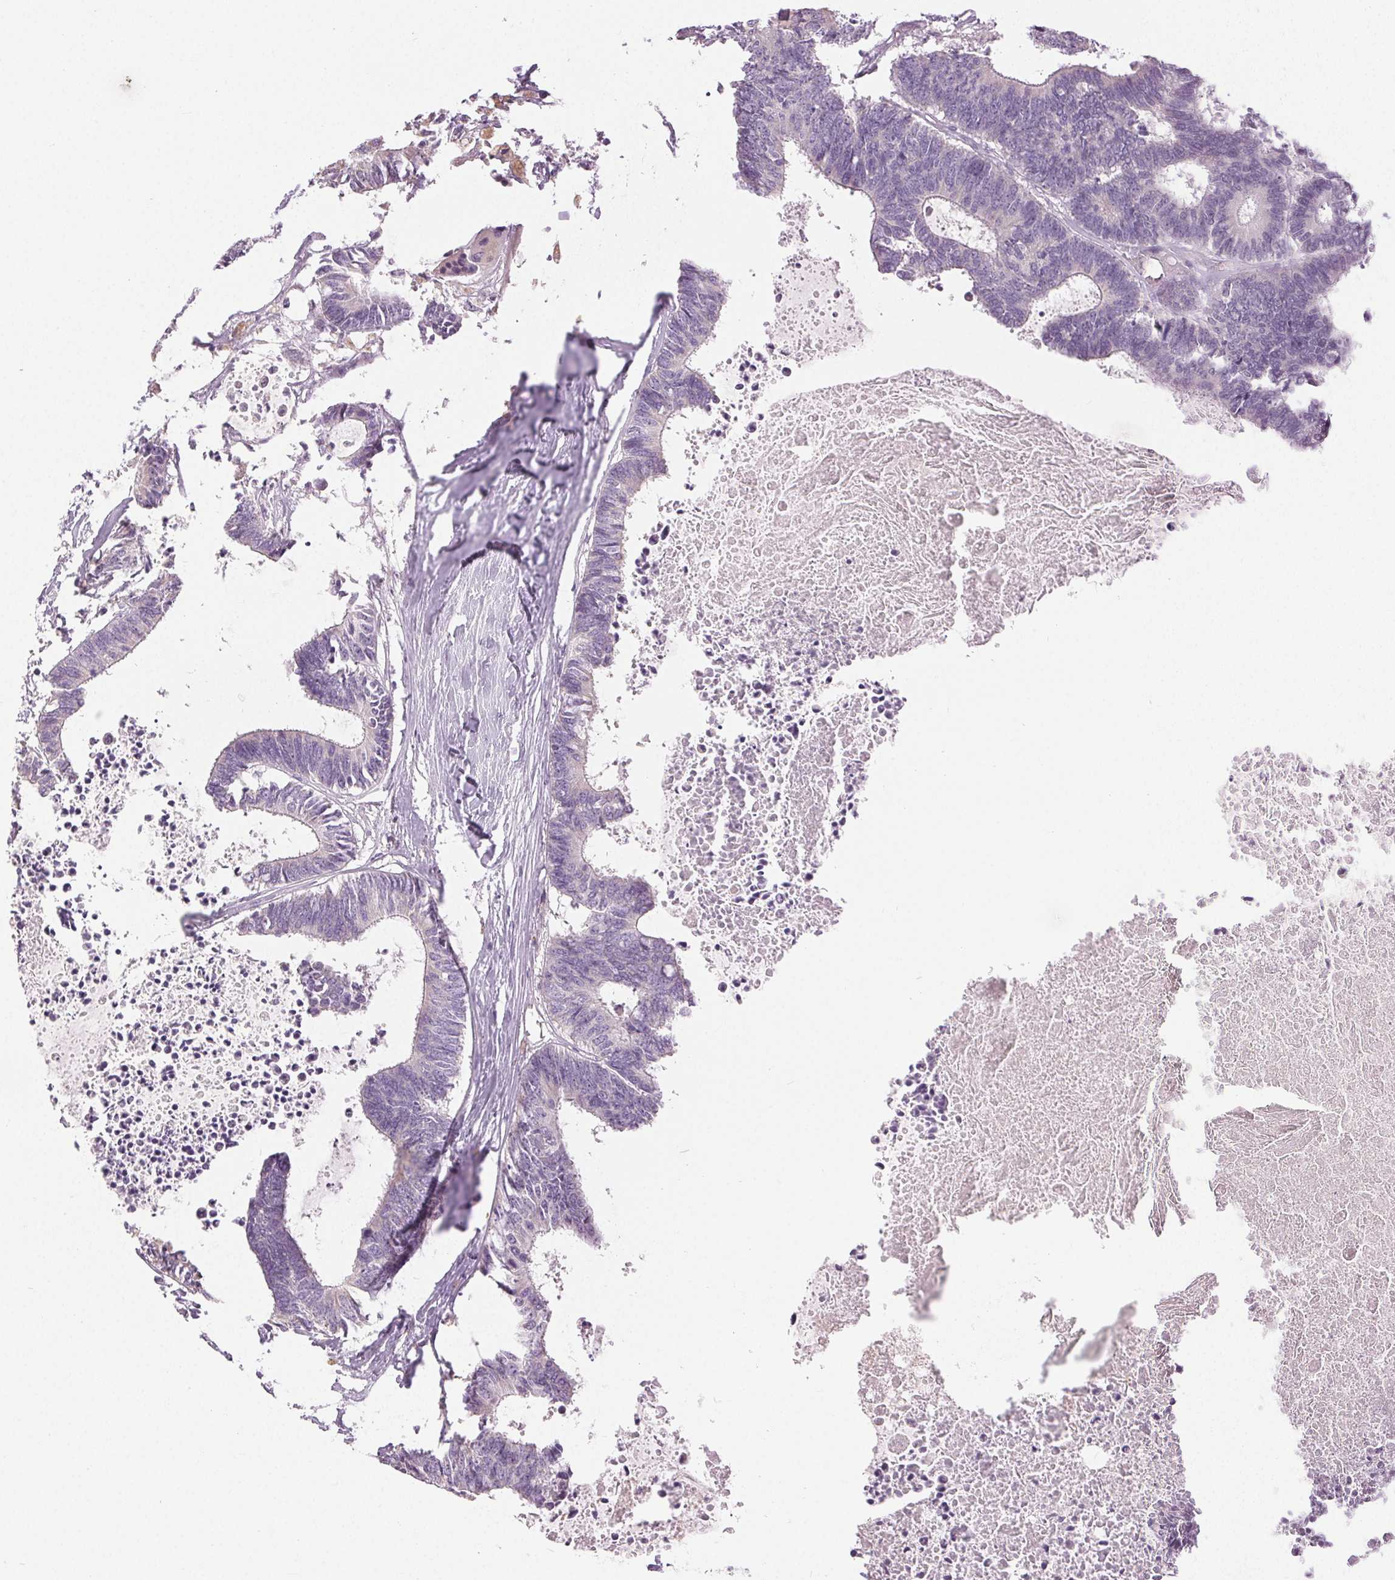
{"staining": {"intensity": "negative", "quantity": "none", "location": "none"}, "tissue": "colorectal cancer", "cell_type": "Tumor cells", "image_type": "cancer", "snomed": [{"axis": "morphology", "description": "Adenocarcinoma, NOS"}, {"axis": "topography", "description": "Colon"}, {"axis": "topography", "description": "Rectum"}], "caption": "Tumor cells show no significant staining in colorectal adenocarcinoma. (Brightfield microscopy of DAB (3,3'-diaminobenzidine) immunohistochemistry at high magnification).", "gene": "DSG3", "patient": {"sex": "male", "age": 57}}